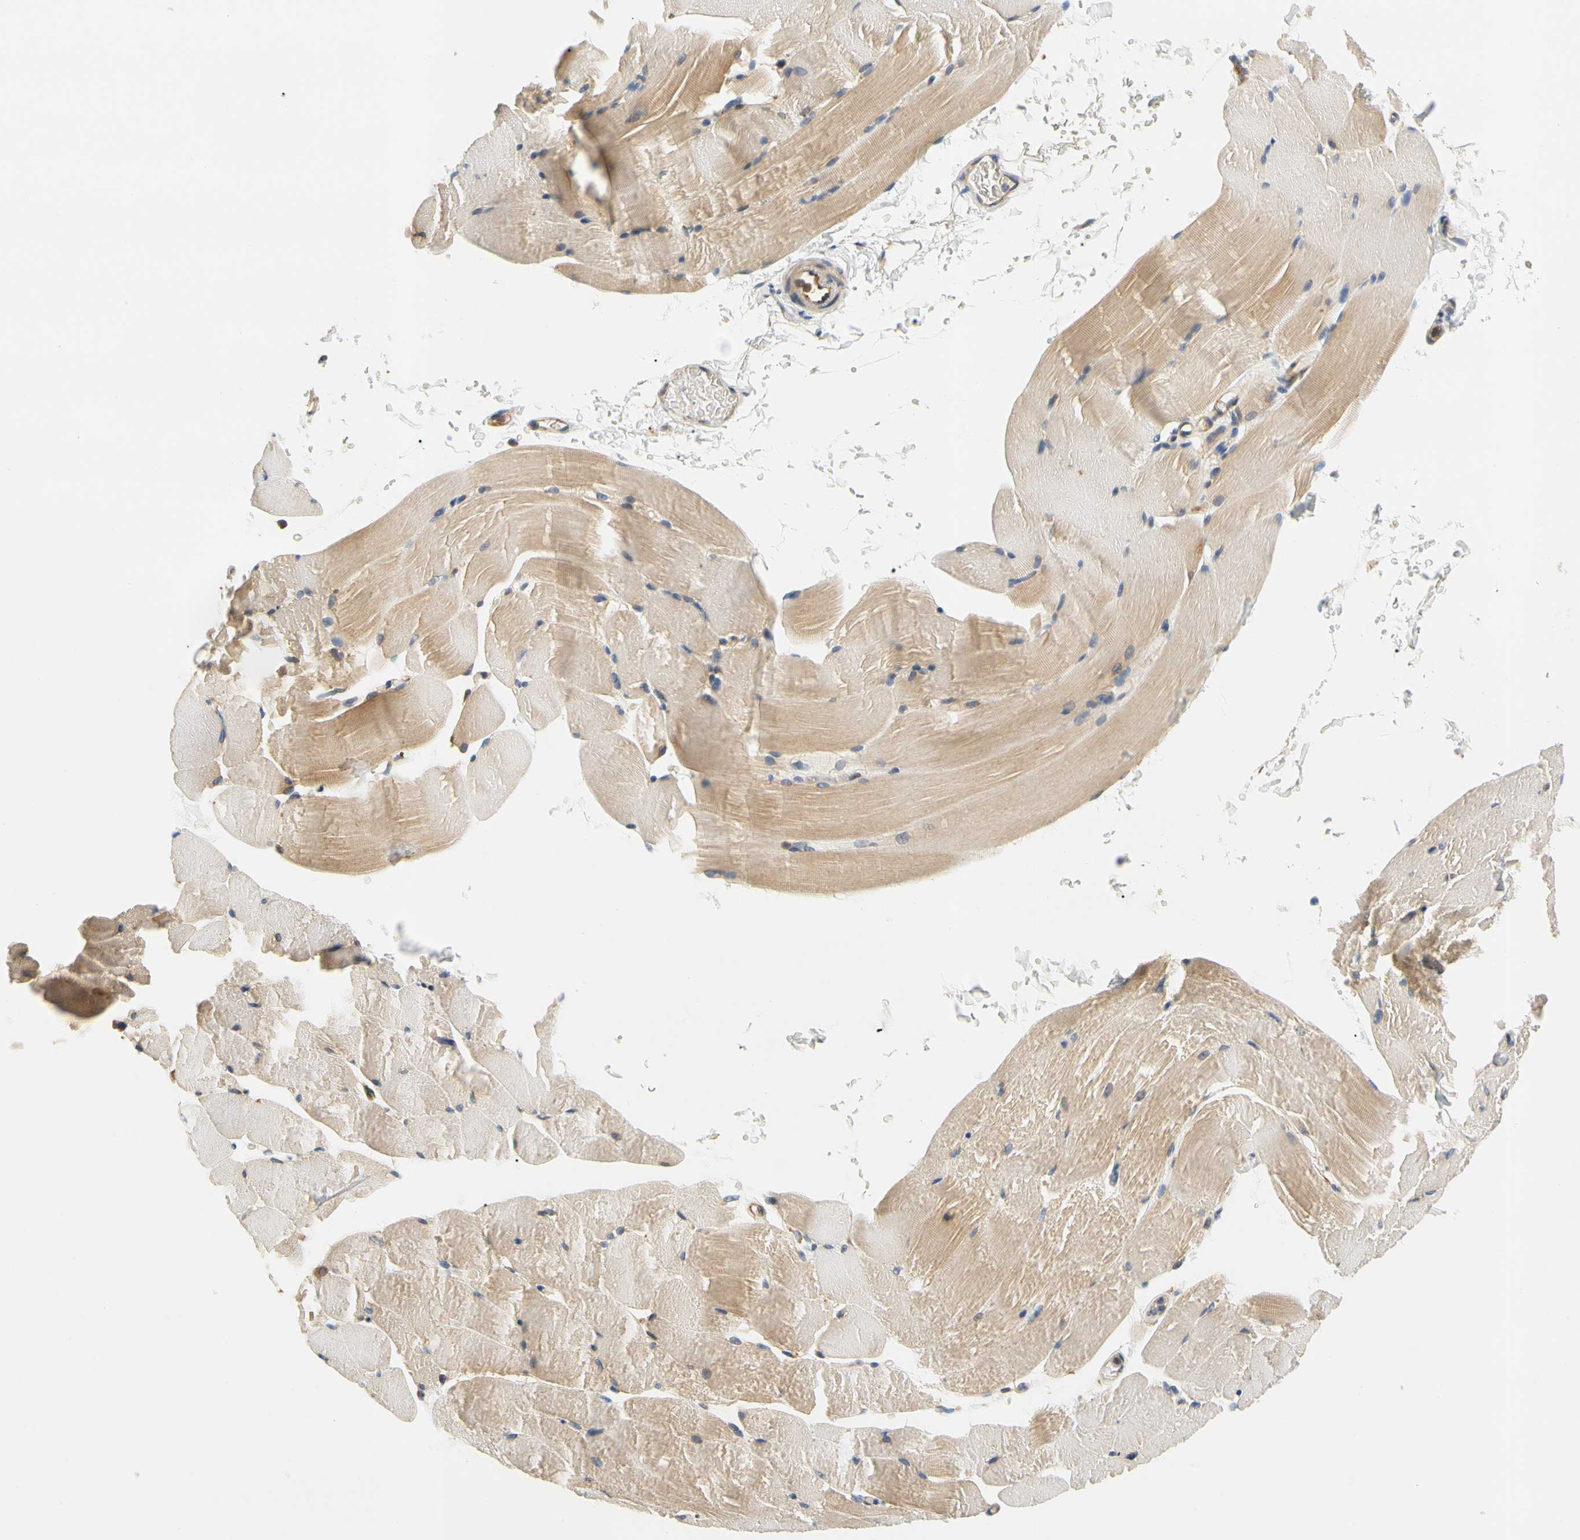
{"staining": {"intensity": "weak", "quantity": ">75%", "location": "cytoplasmic/membranous"}, "tissue": "skeletal muscle", "cell_type": "Myocytes", "image_type": "normal", "snomed": [{"axis": "morphology", "description": "Normal tissue, NOS"}, {"axis": "topography", "description": "Skeletal muscle"}, {"axis": "topography", "description": "Parathyroid gland"}], "caption": "A brown stain shows weak cytoplasmic/membranous expression of a protein in myocytes of normal skeletal muscle. Immunohistochemistry stains the protein in brown and the nuclei are stained blue.", "gene": "LRRC47", "patient": {"sex": "female", "age": 37}}